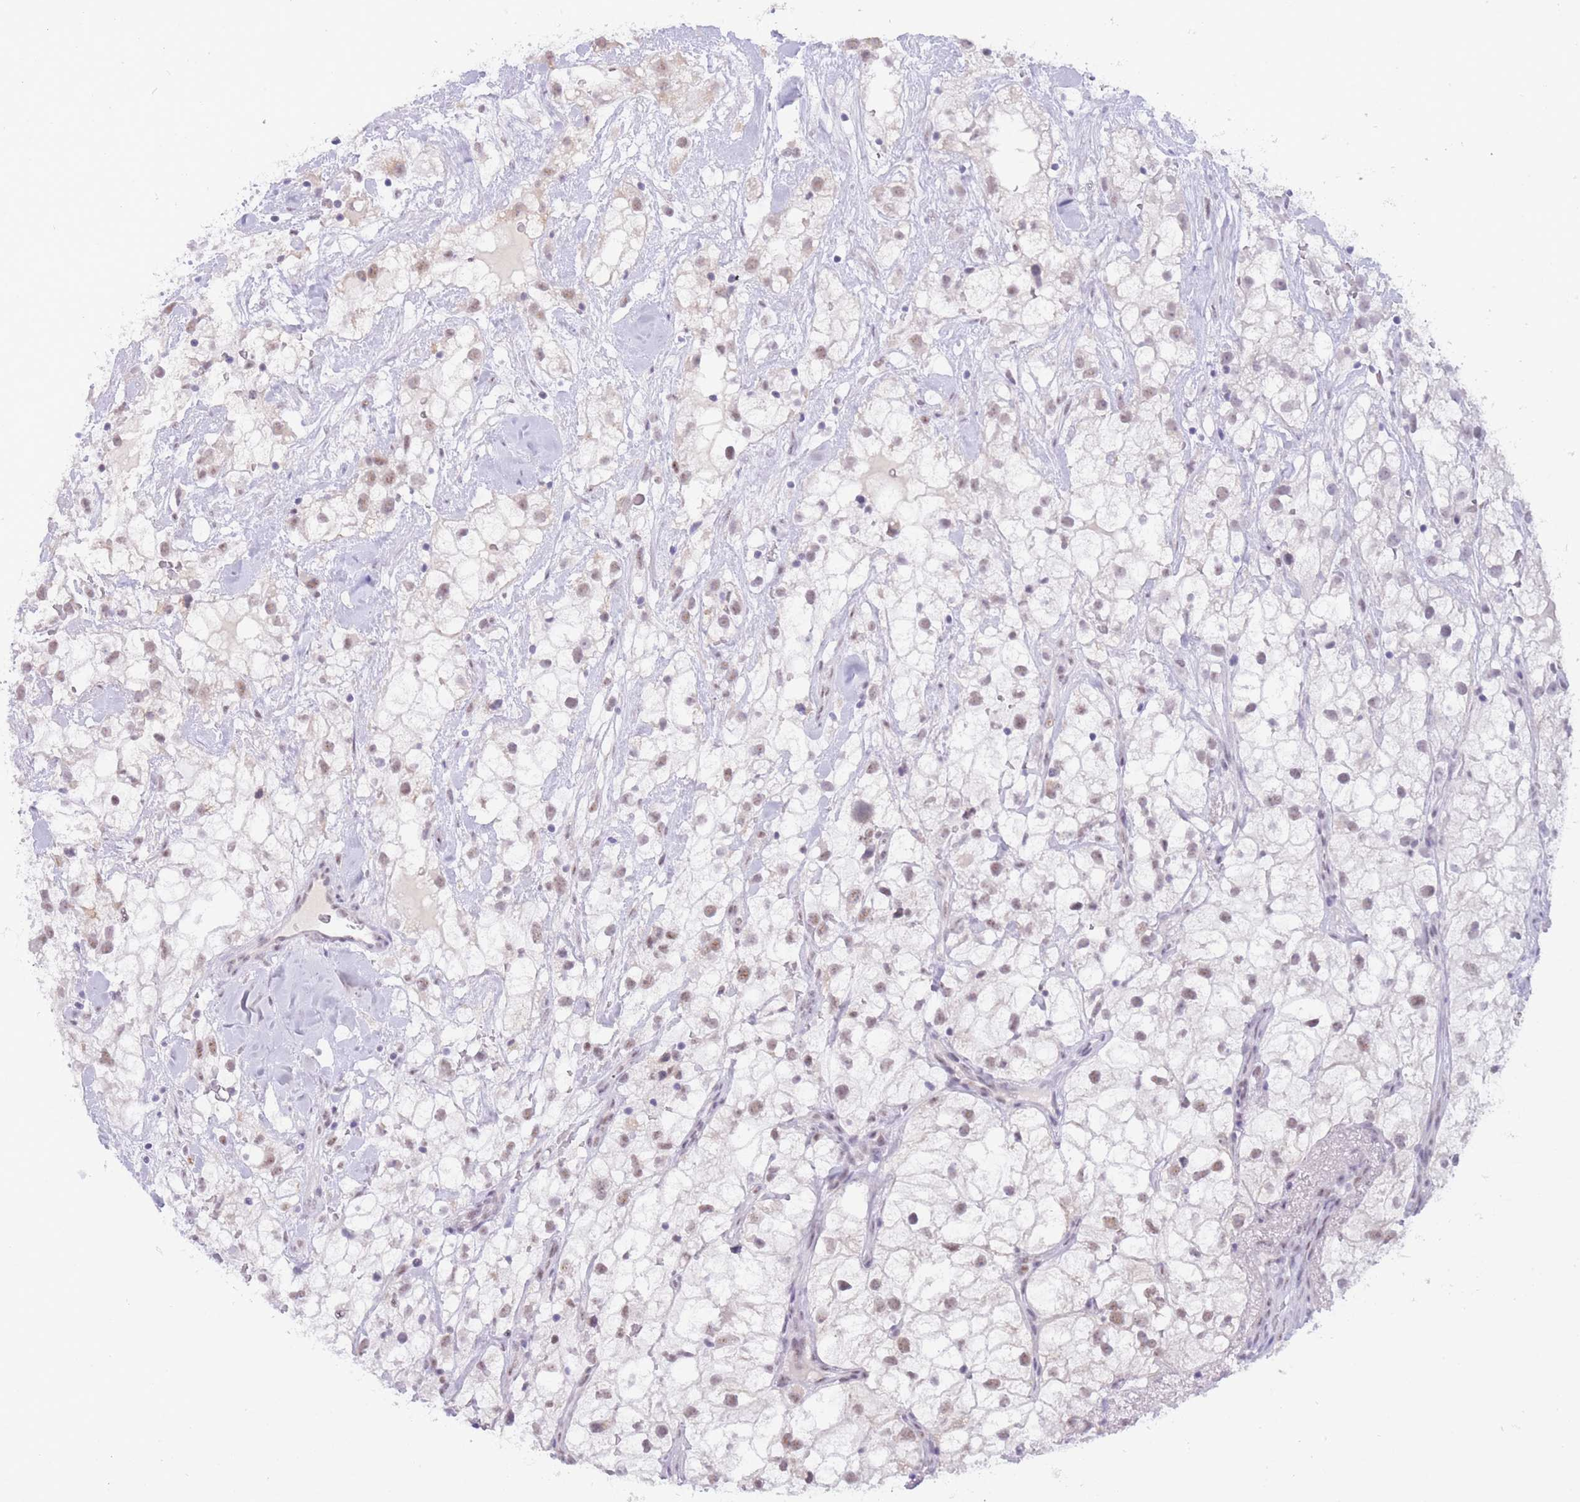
{"staining": {"intensity": "weak", "quantity": "25%-75%", "location": "nuclear"}, "tissue": "renal cancer", "cell_type": "Tumor cells", "image_type": "cancer", "snomed": [{"axis": "morphology", "description": "Adenocarcinoma, NOS"}, {"axis": "topography", "description": "Kidney"}], "caption": "There is low levels of weak nuclear expression in tumor cells of renal cancer, as demonstrated by immunohistochemical staining (brown color).", "gene": "CYP2B6", "patient": {"sex": "male", "age": 59}}